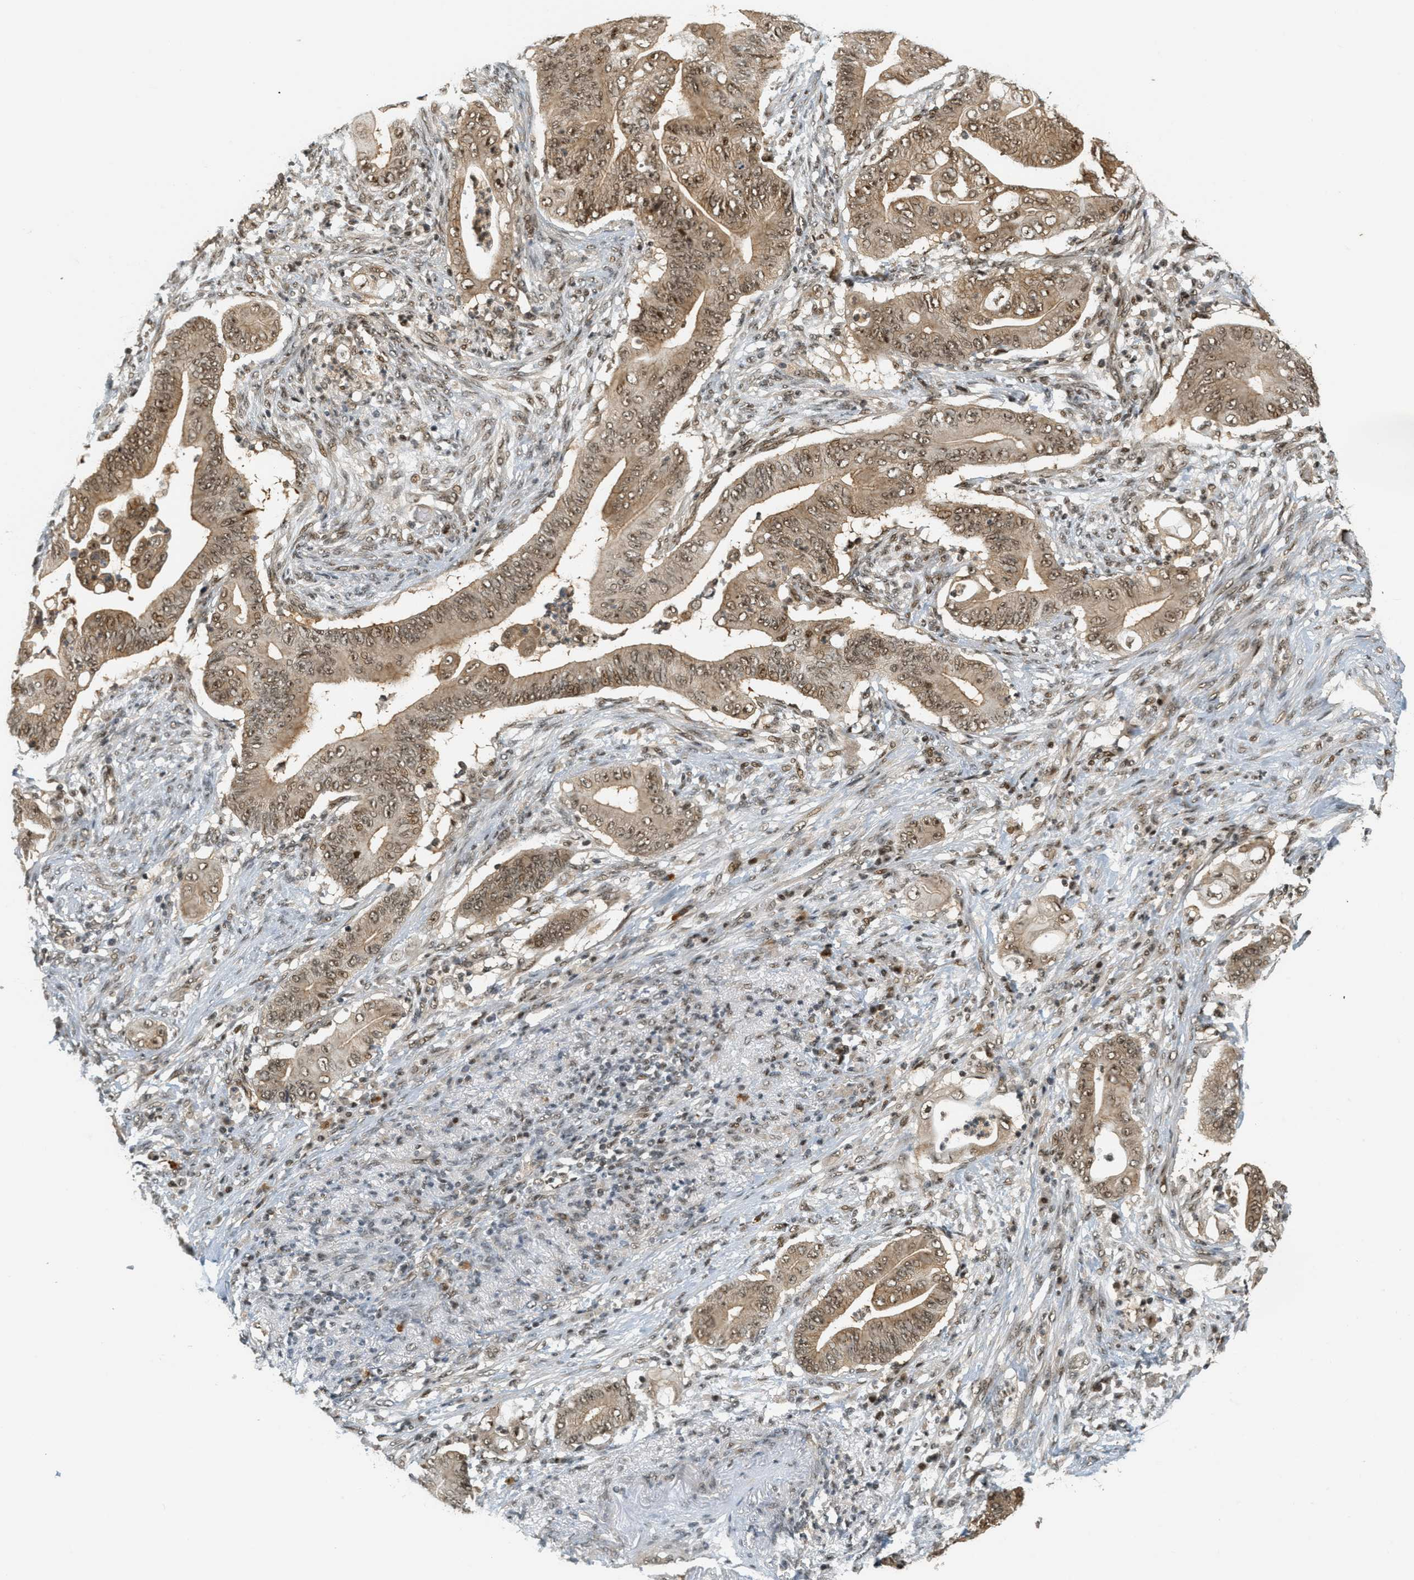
{"staining": {"intensity": "moderate", "quantity": ">75%", "location": "cytoplasmic/membranous,nuclear"}, "tissue": "stomach cancer", "cell_type": "Tumor cells", "image_type": "cancer", "snomed": [{"axis": "morphology", "description": "Adenocarcinoma, NOS"}, {"axis": "topography", "description": "Stomach"}], "caption": "An image of stomach cancer stained for a protein shows moderate cytoplasmic/membranous and nuclear brown staining in tumor cells. (brown staining indicates protein expression, while blue staining denotes nuclei).", "gene": "FOXM1", "patient": {"sex": "female", "age": 73}}